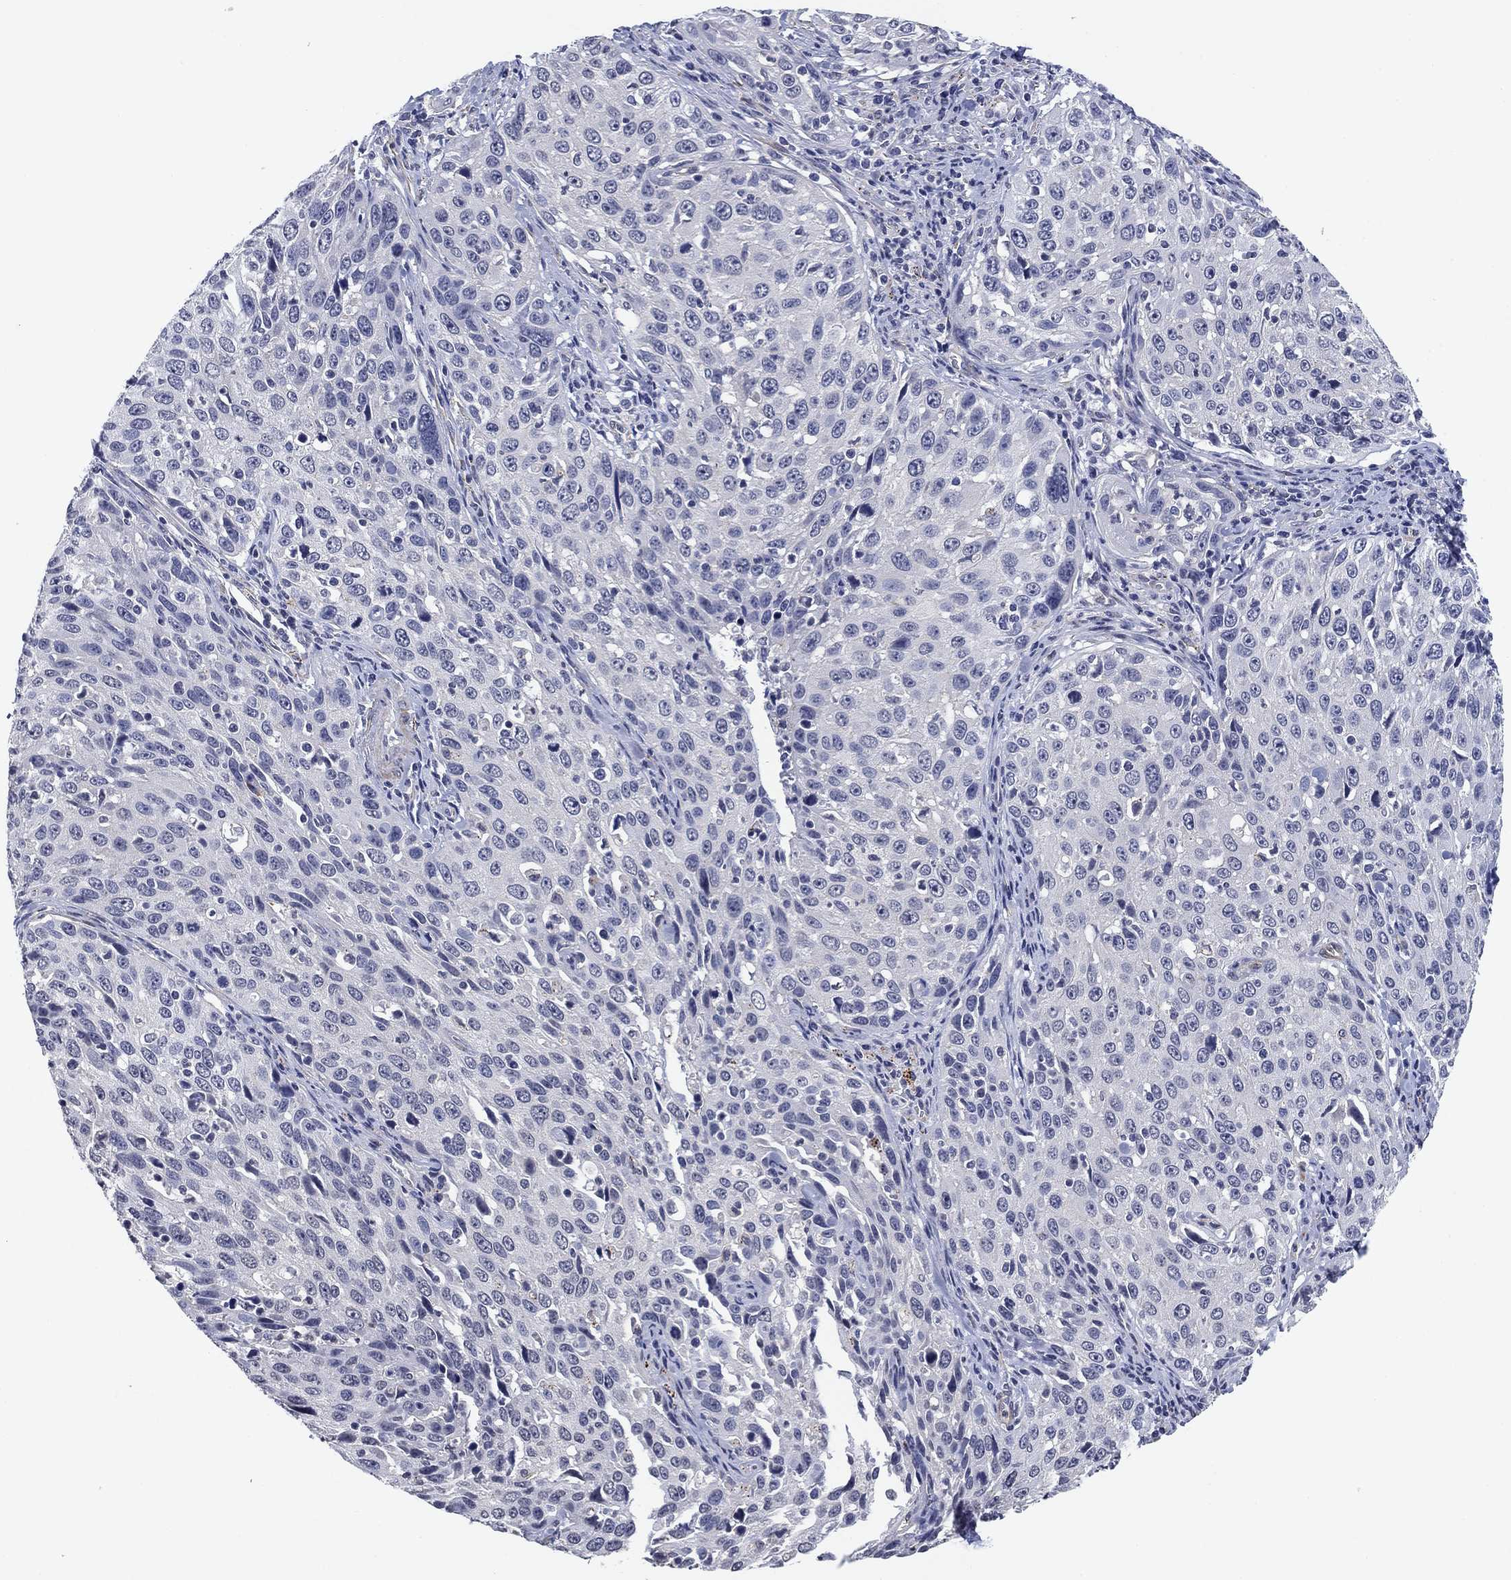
{"staining": {"intensity": "negative", "quantity": "none", "location": "none"}, "tissue": "cervical cancer", "cell_type": "Tumor cells", "image_type": "cancer", "snomed": [{"axis": "morphology", "description": "Squamous cell carcinoma, NOS"}, {"axis": "topography", "description": "Cervix"}], "caption": "Protein analysis of cervical cancer reveals no significant staining in tumor cells.", "gene": "OTUB2", "patient": {"sex": "female", "age": 26}}